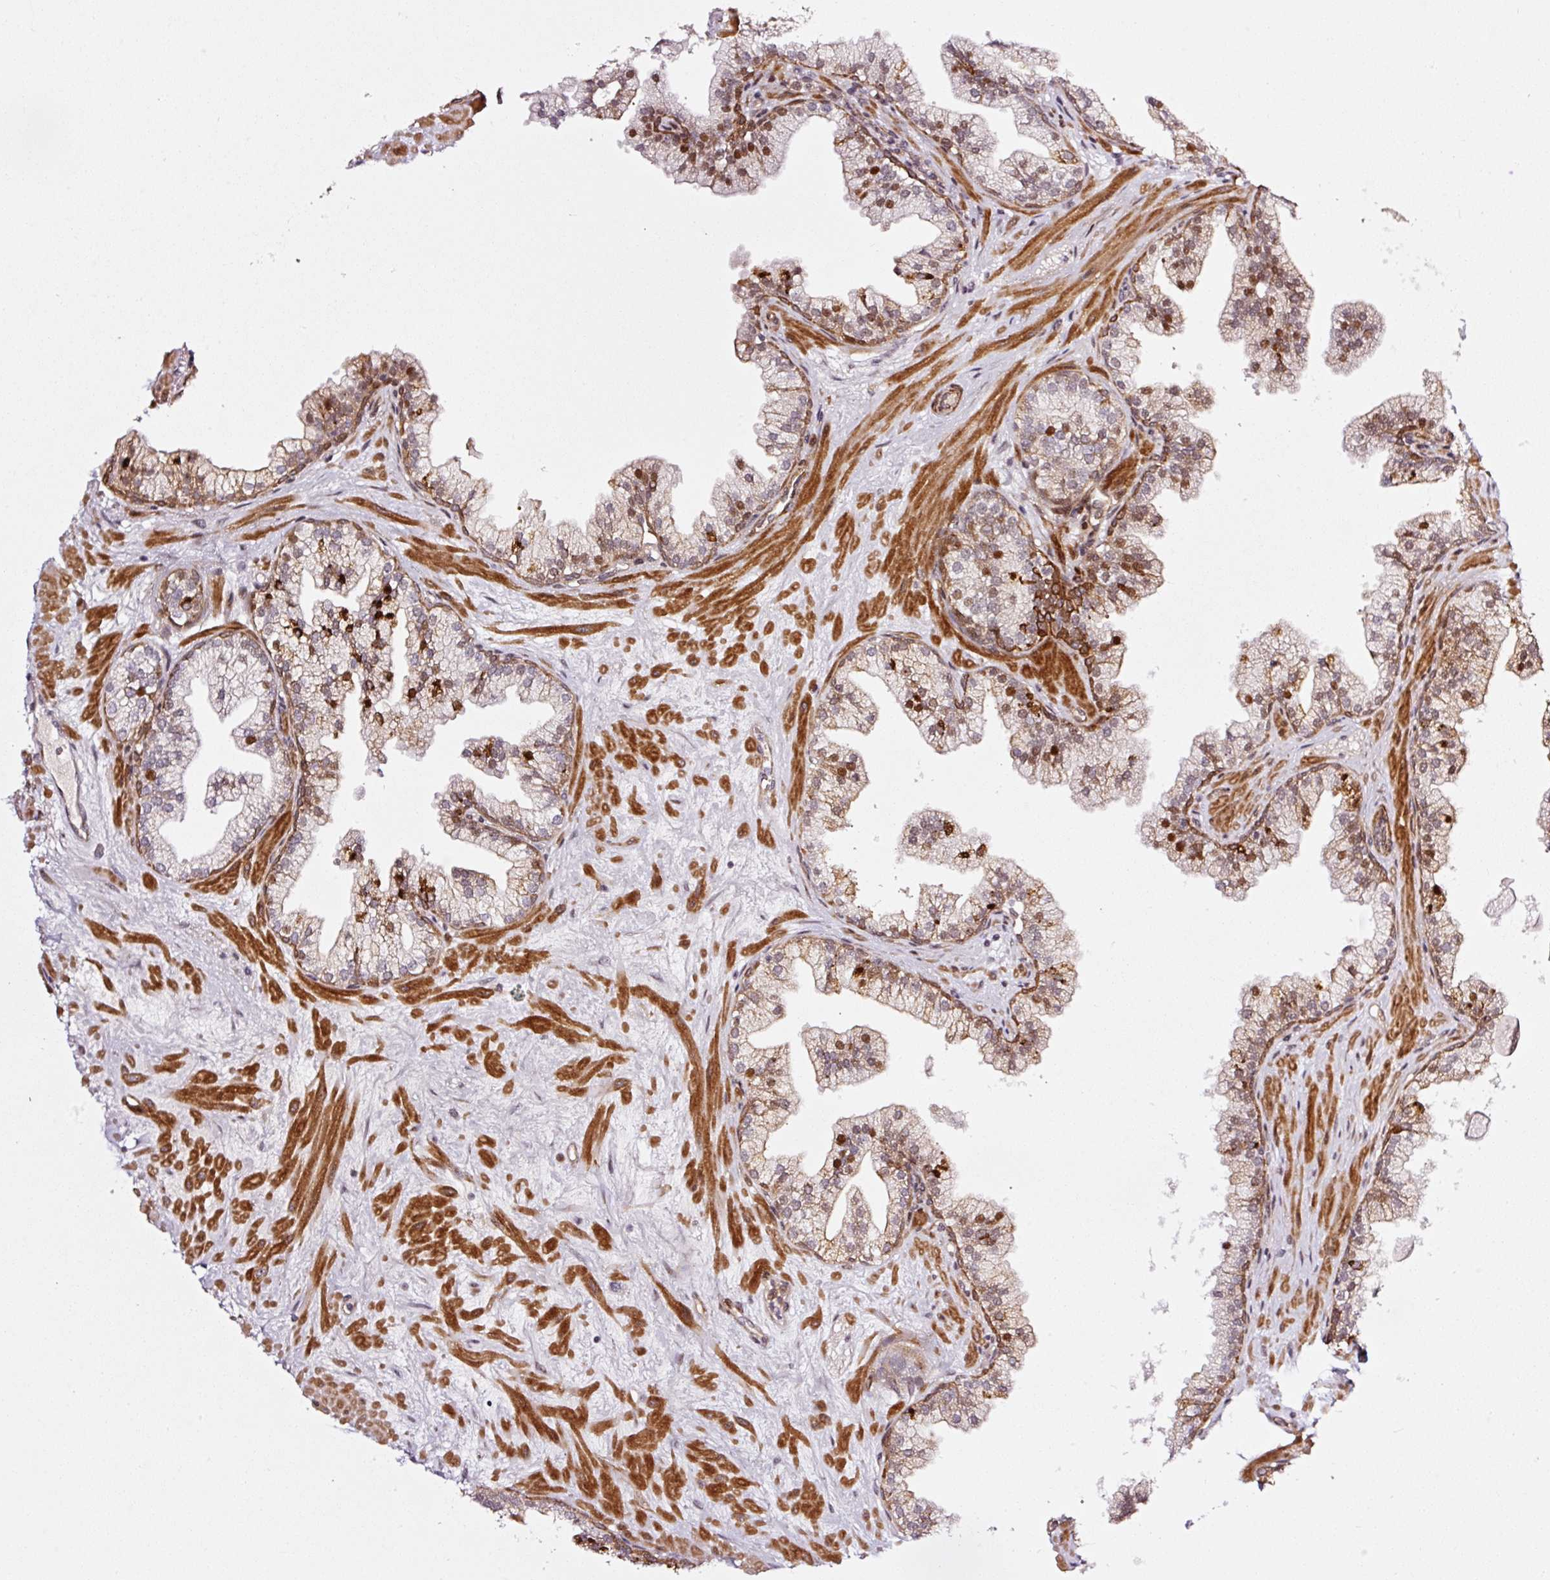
{"staining": {"intensity": "moderate", "quantity": "25%-75%", "location": "cytoplasmic/membranous,nuclear"}, "tissue": "prostate", "cell_type": "Glandular cells", "image_type": "normal", "snomed": [{"axis": "morphology", "description": "Normal tissue, NOS"}, {"axis": "topography", "description": "Prostate"}, {"axis": "topography", "description": "Peripheral nerve tissue"}], "caption": "This histopathology image demonstrates immunohistochemistry (IHC) staining of normal prostate, with medium moderate cytoplasmic/membranous,nuclear expression in about 25%-75% of glandular cells.", "gene": "ANKRD20A1", "patient": {"sex": "male", "age": 61}}